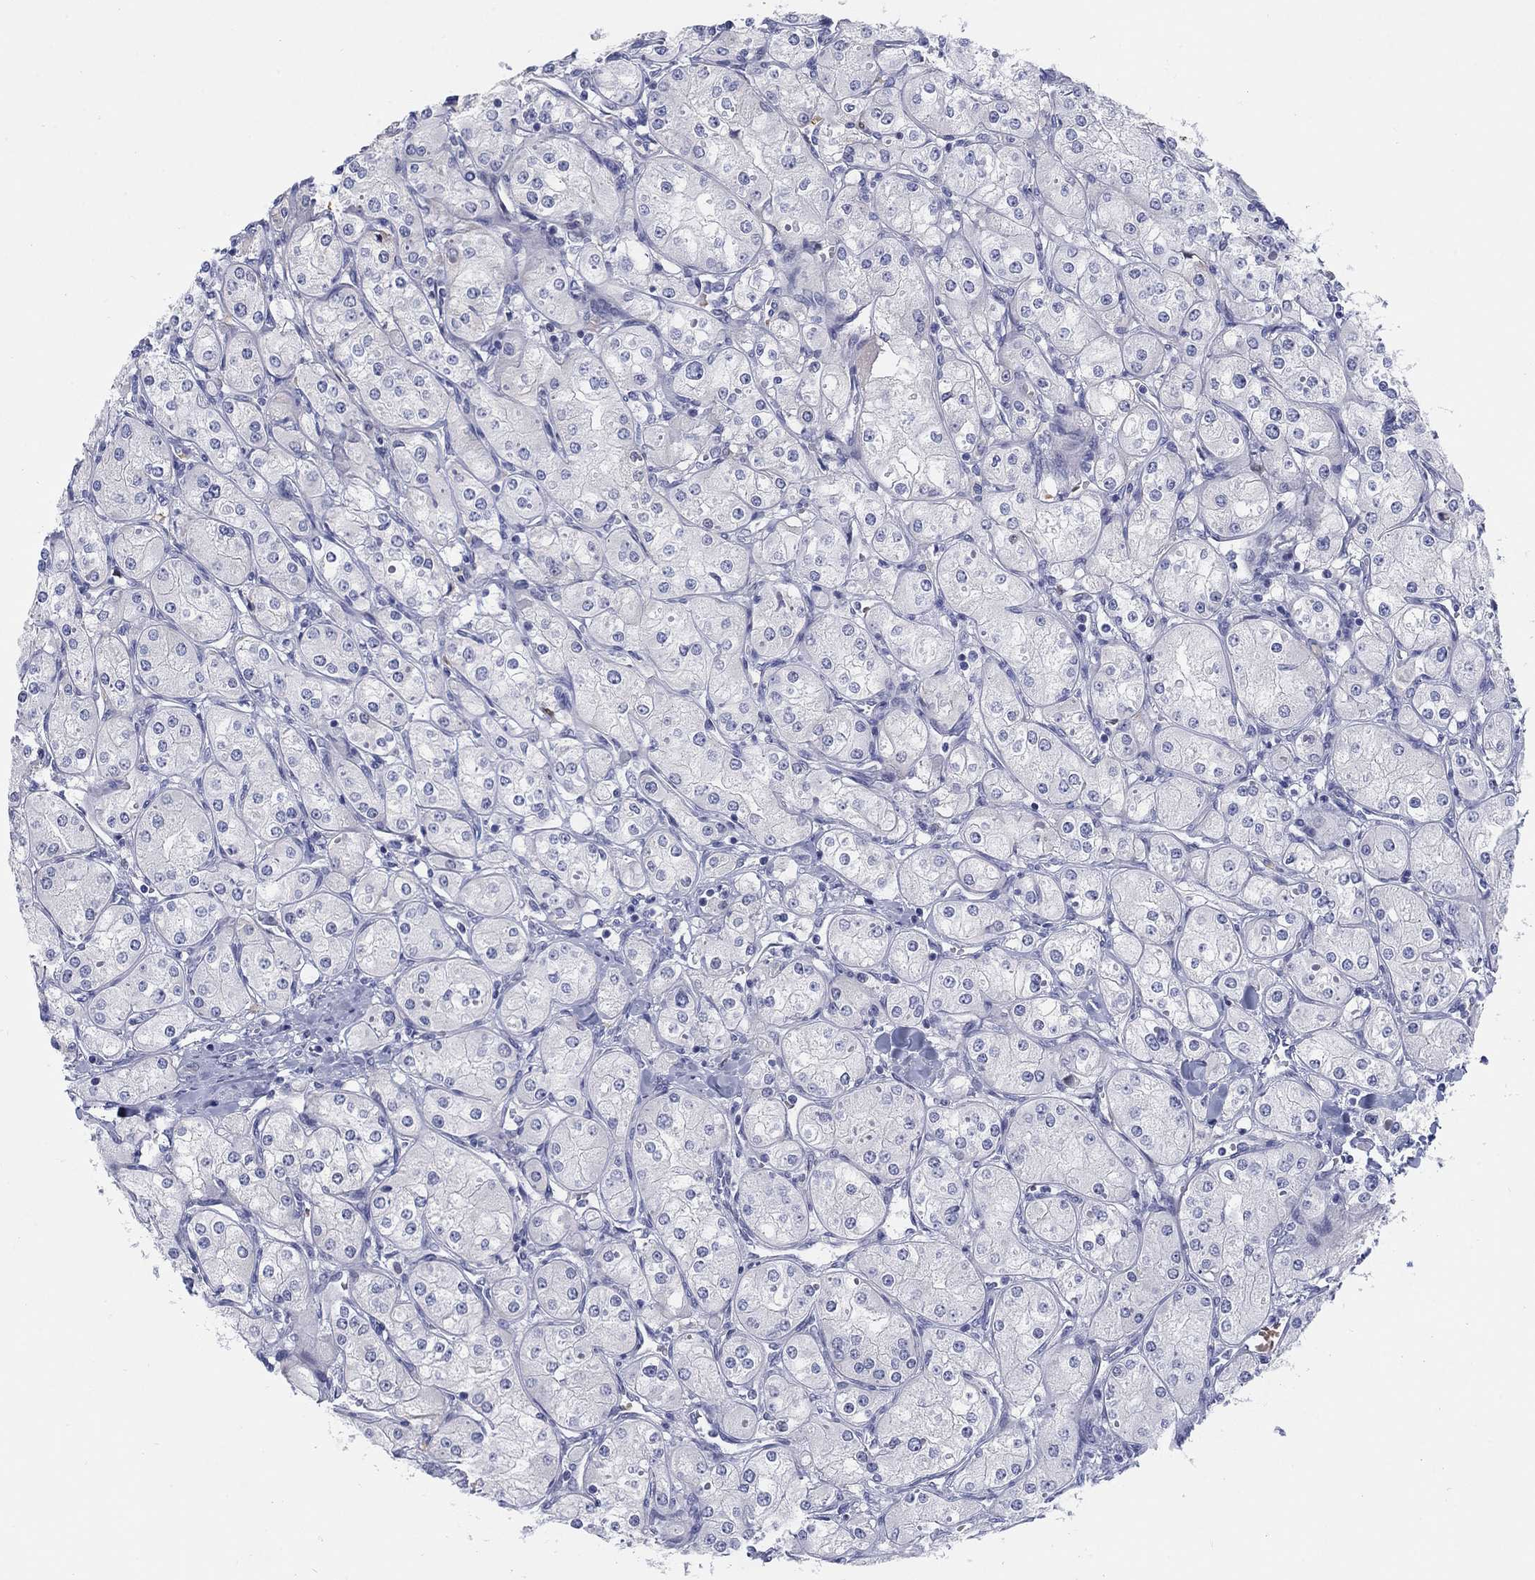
{"staining": {"intensity": "negative", "quantity": "none", "location": "none"}, "tissue": "renal cancer", "cell_type": "Tumor cells", "image_type": "cancer", "snomed": [{"axis": "morphology", "description": "Adenocarcinoma, NOS"}, {"axis": "topography", "description": "Kidney"}], "caption": "IHC micrograph of neoplastic tissue: human renal cancer (adenocarcinoma) stained with DAB exhibits no significant protein expression in tumor cells.", "gene": "HEATR4", "patient": {"sex": "male", "age": 77}}